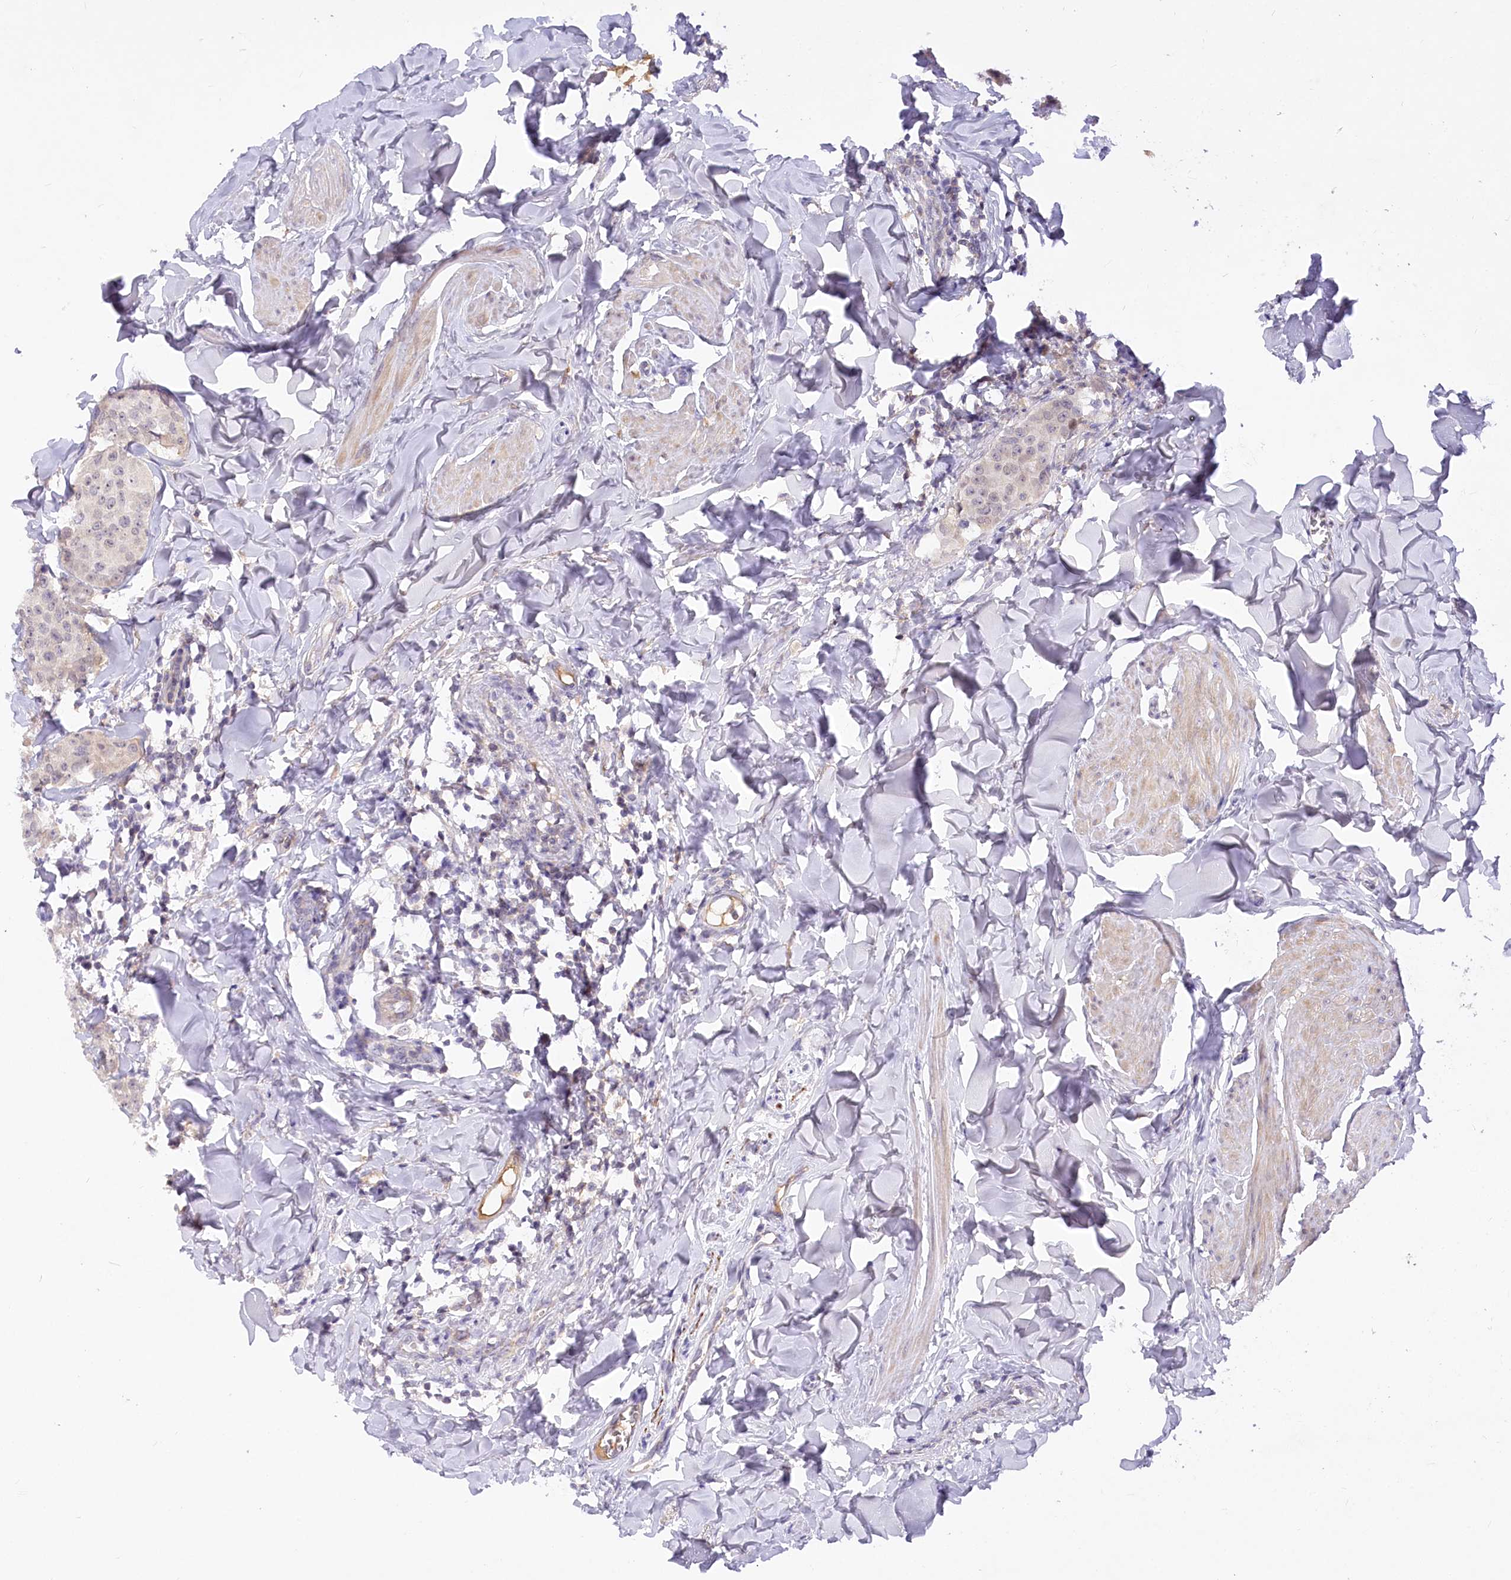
{"staining": {"intensity": "weak", "quantity": "<25%", "location": "cytoplasmic/membranous"}, "tissue": "breast cancer", "cell_type": "Tumor cells", "image_type": "cancer", "snomed": [{"axis": "morphology", "description": "Duct carcinoma"}, {"axis": "topography", "description": "Breast"}], "caption": "High magnification brightfield microscopy of breast cancer stained with DAB (brown) and counterstained with hematoxylin (blue): tumor cells show no significant positivity.", "gene": "EFHC2", "patient": {"sex": "female", "age": 40}}